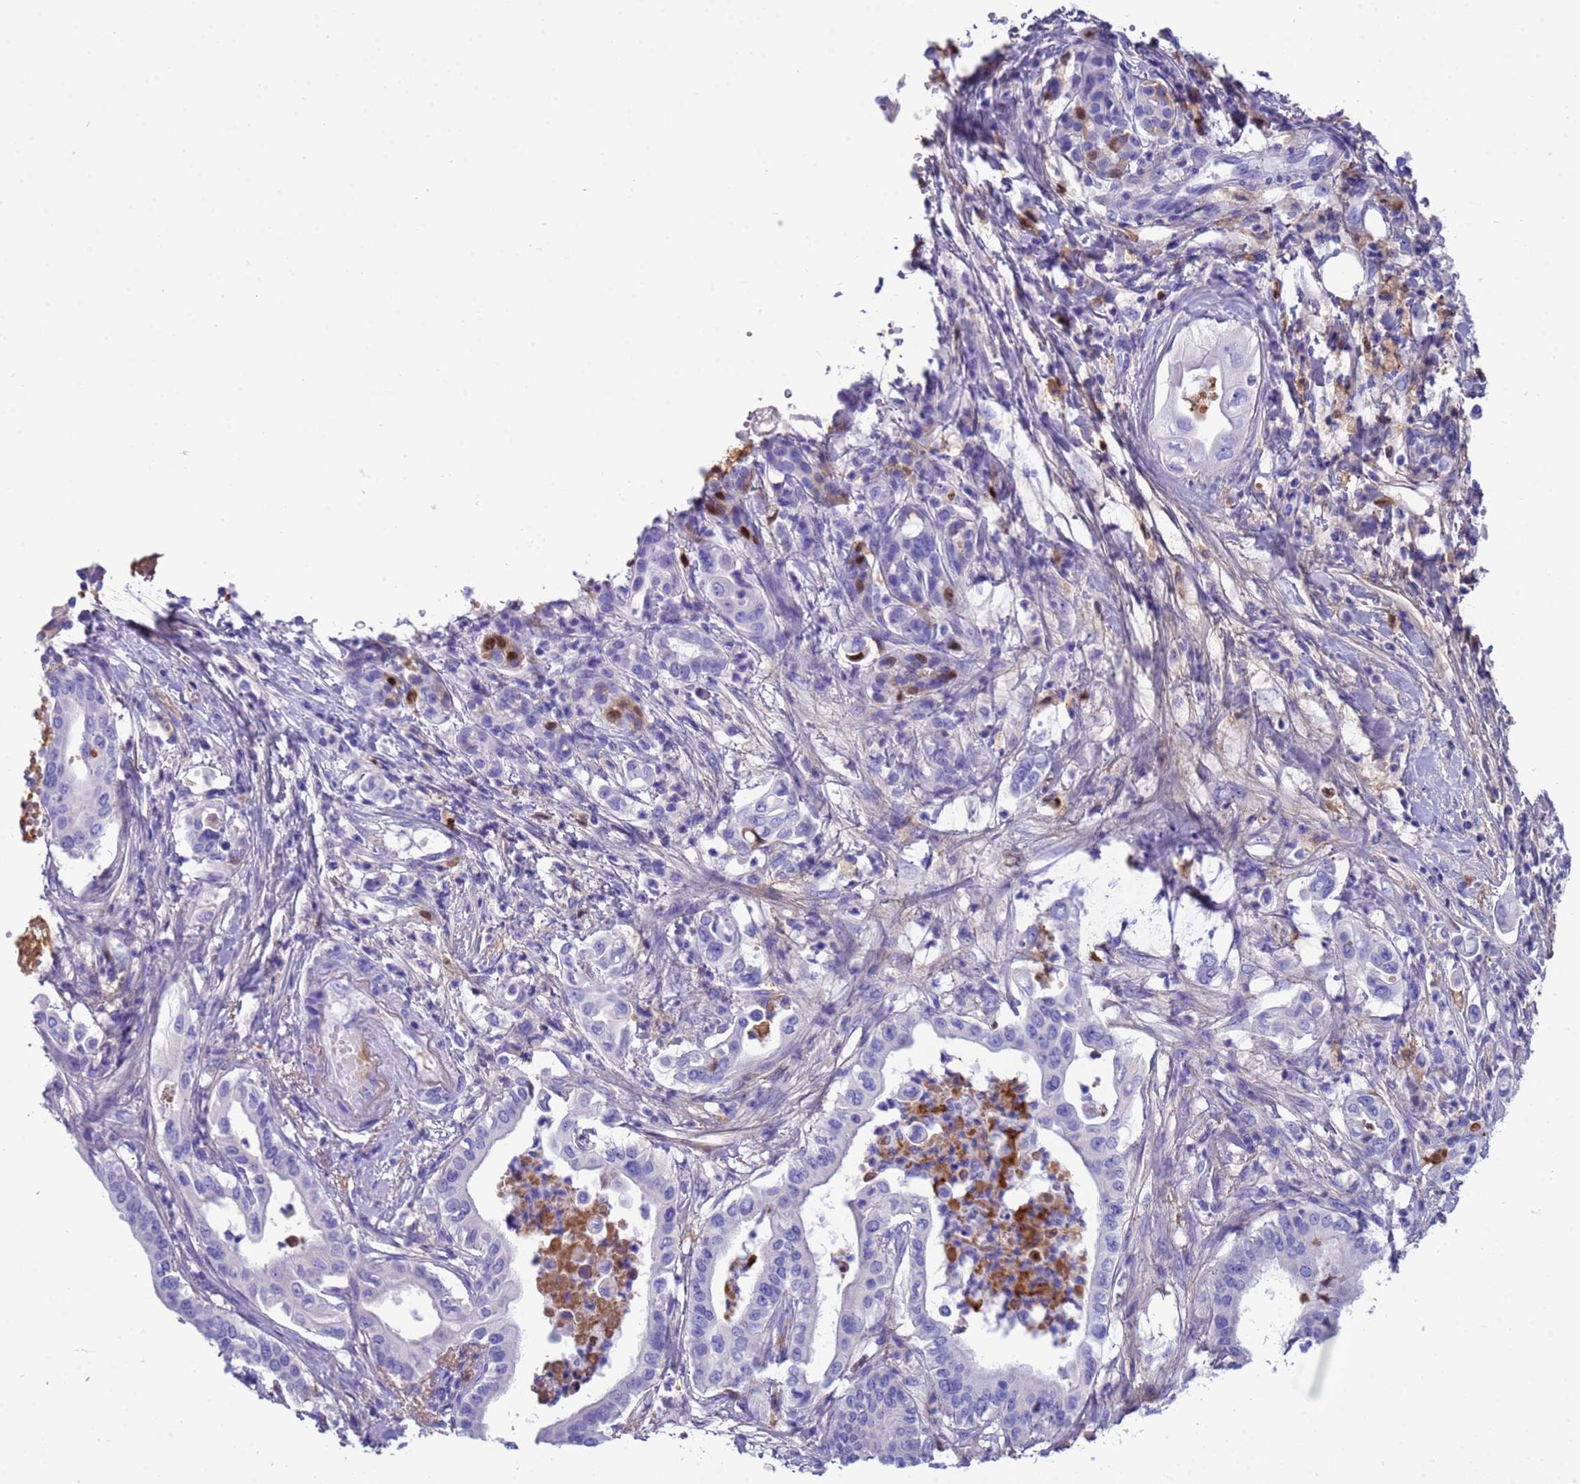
{"staining": {"intensity": "negative", "quantity": "none", "location": "none"}, "tissue": "pancreatic cancer", "cell_type": "Tumor cells", "image_type": "cancer", "snomed": [{"axis": "morphology", "description": "Adenocarcinoma, NOS"}, {"axis": "topography", "description": "Pancreas"}], "caption": "The image demonstrates no significant staining in tumor cells of pancreatic cancer.", "gene": "H1-7", "patient": {"sex": "female", "age": 77}}